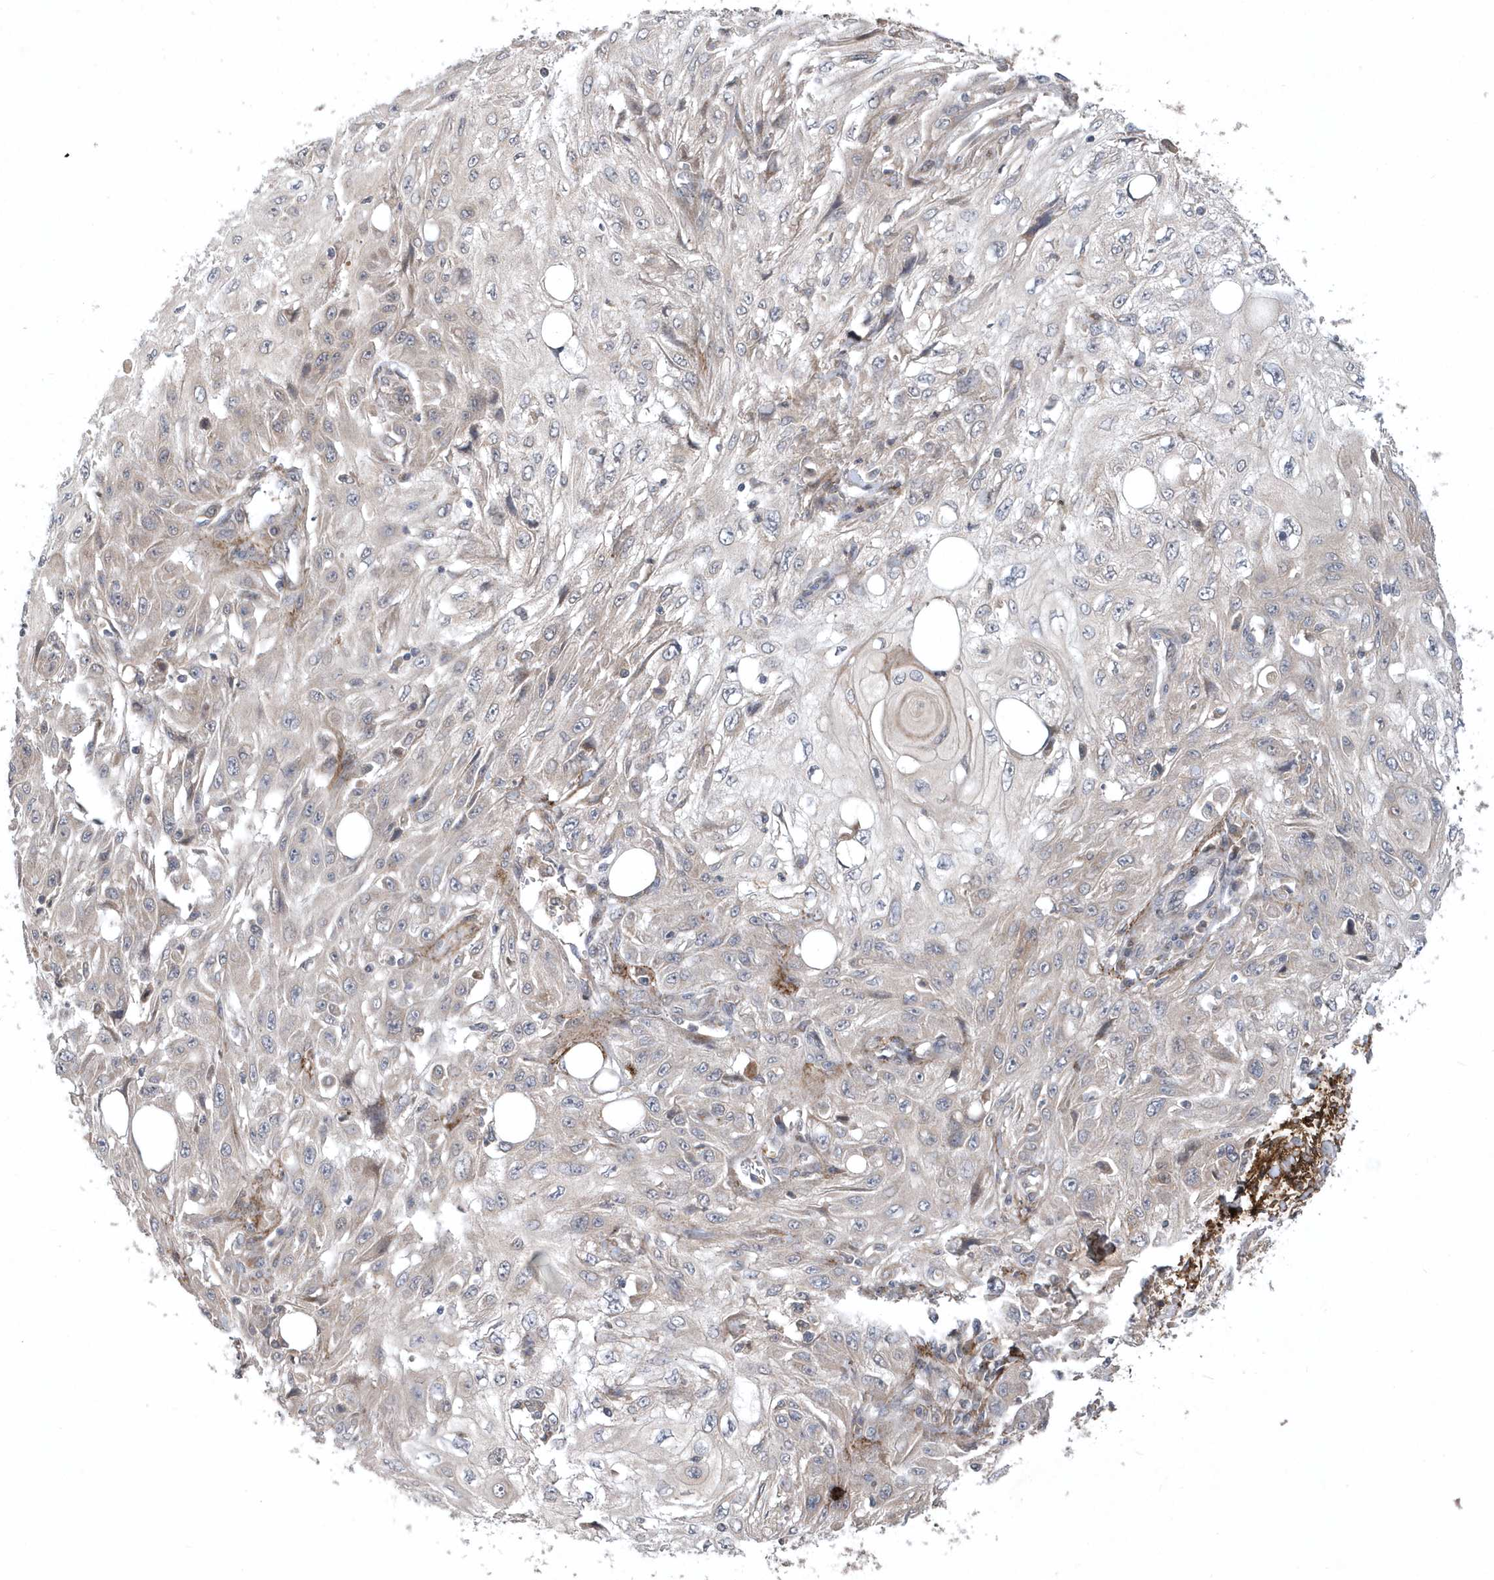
{"staining": {"intensity": "weak", "quantity": "<25%", "location": "cytoplasmic/membranous"}, "tissue": "skin cancer", "cell_type": "Tumor cells", "image_type": "cancer", "snomed": [{"axis": "morphology", "description": "Squamous cell carcinoma, NOS"}, {"axis": "topography", "description": "Skin"}], "caption": "There is no significant staining in tumor cells of skin cancer.", "gene": "HMGCS1", "patient": {"sex": "male", "age": 75}}